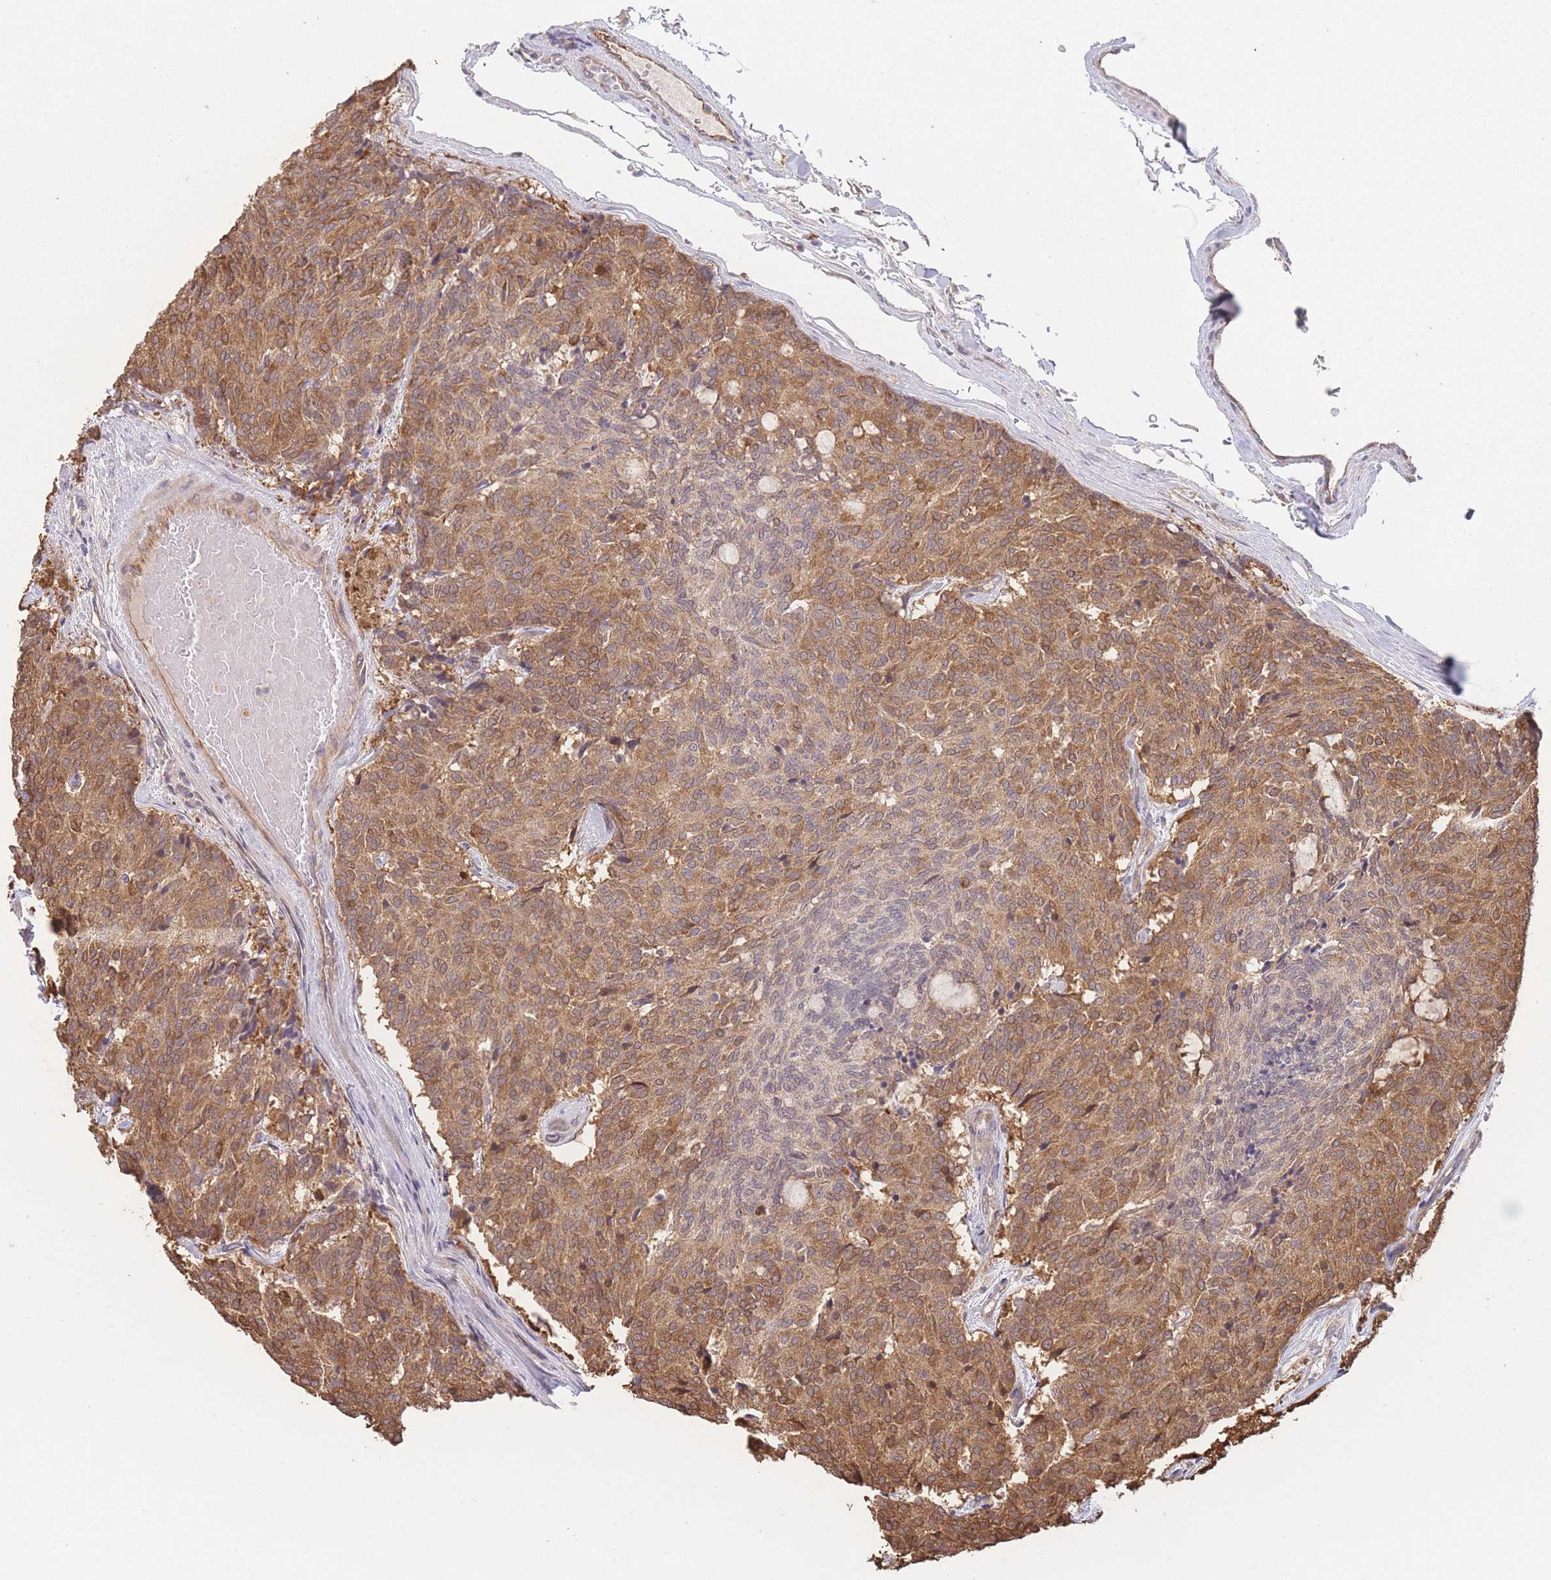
{"staining": {"intensity": "moderate", "quantity": ">75%", "location": "cytoplasmic/membranous"}, "tissue": "carcinoid", "cell_type": "Tumor cells", "image_type": "cancer", "snomed": [{"axis": "morphology", "description": "Carcinoid, malignant, NOS"}, {"axis": "topography", "description": "Pancreas"}], "caption": "DAB (3,3'-diaminobenzidine) immunohistochemical staining of carcinoid displays moderate cytoplasmic/membranous protein staining in about >75% of tumor cells. (brown staining indicates protein expression, while blue staining denotes nuclei).", "gene": "PXMP4", "patient": {"sex": "female", "age": 54}}